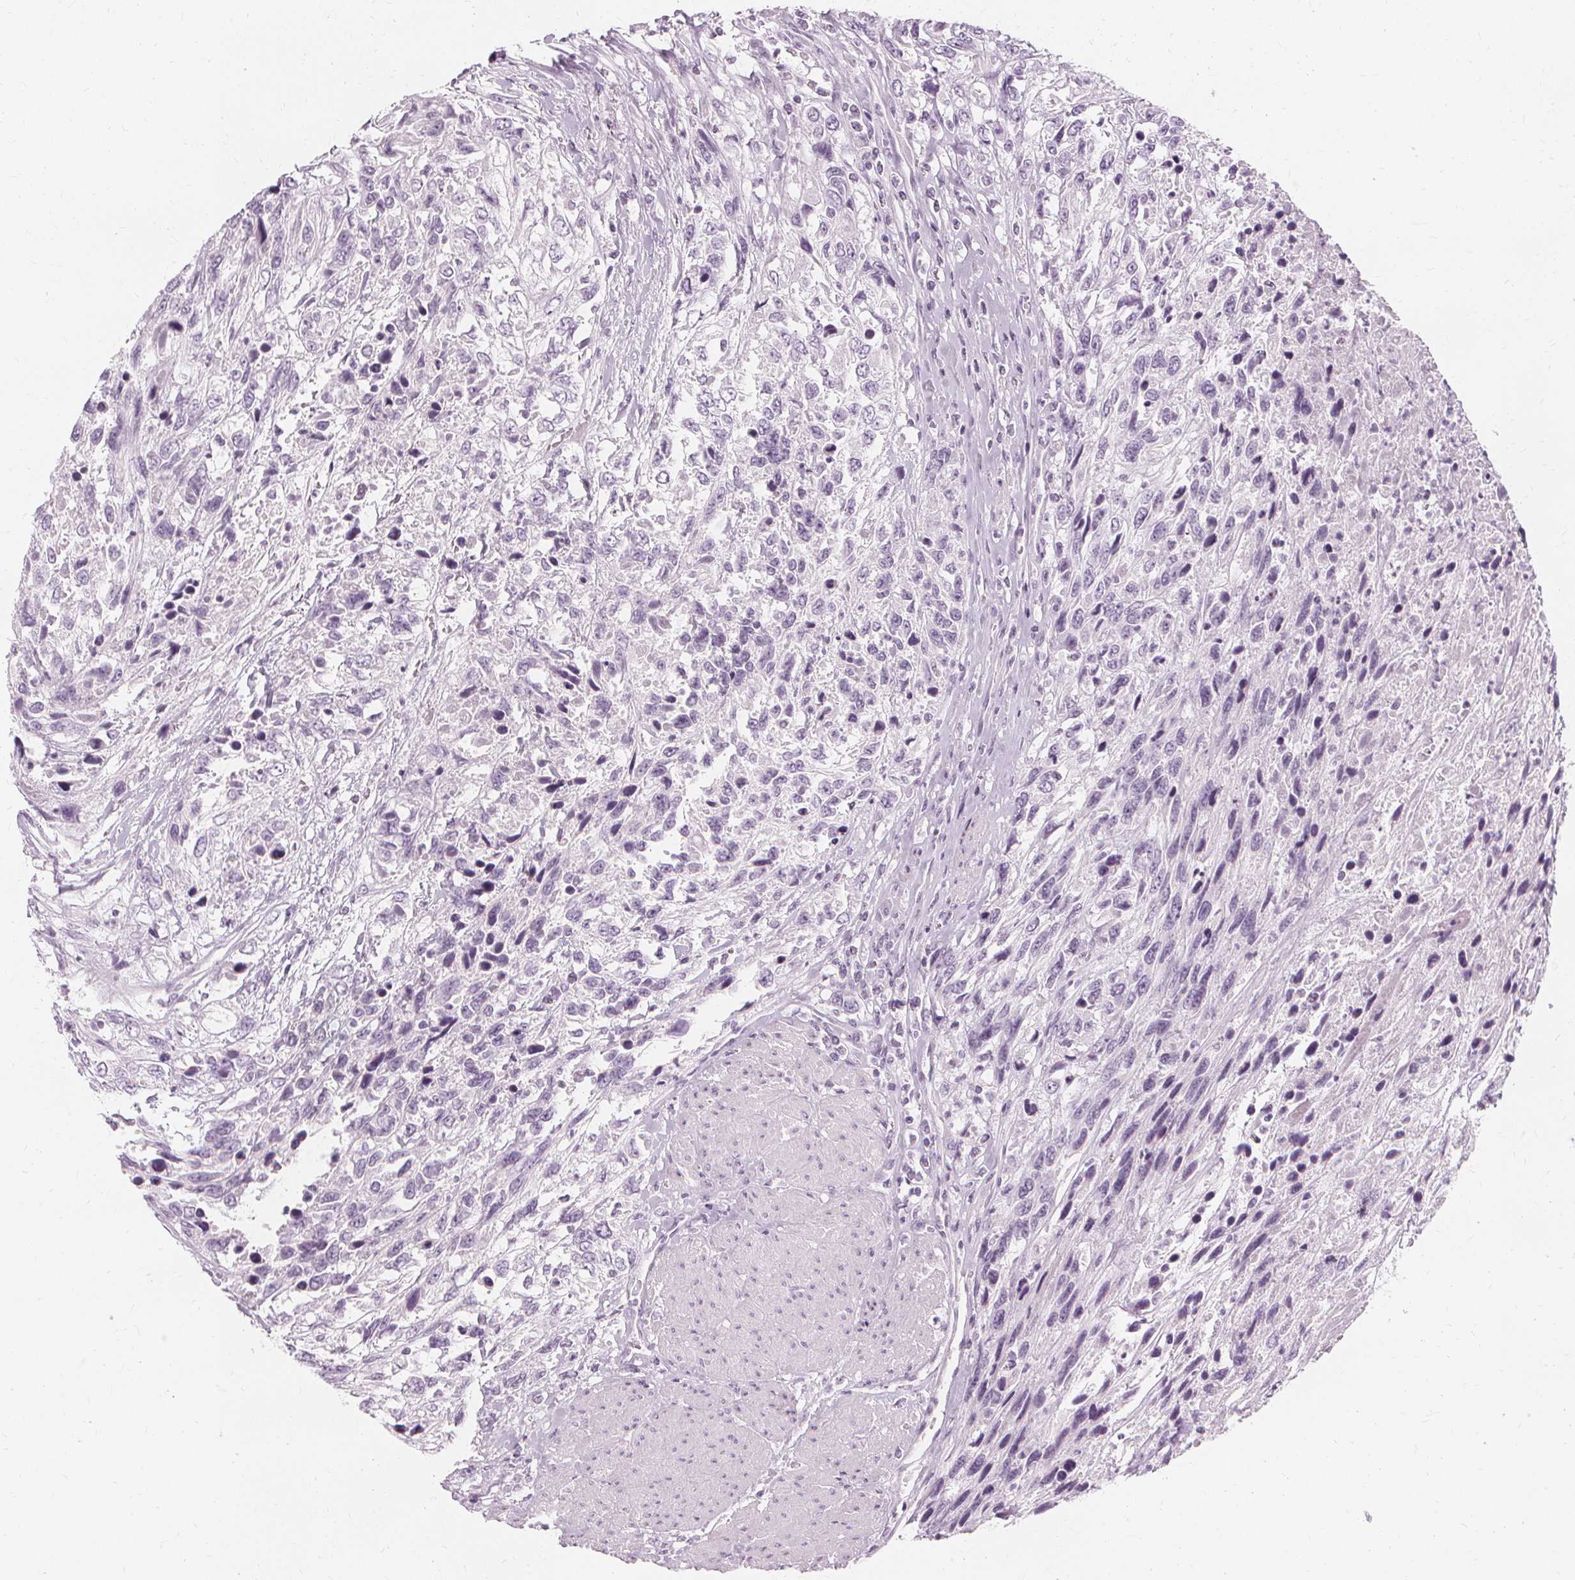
{"staining": {"intensity": "negative", "quantity": "none", "location": "none"}, "tissue": "urothelial cancer", "cell_type": "Tumor cells", "image_type": "cancer", "snomed": [{"axis": "morphology", "description": "Urothelial carcinoma, High grade"}, {"axis": "topography", "description": "Urinary bladder"}], "caption": "High power microscopy histopathology image of an immunohistochemistry photomicrograph of high-grade urothelial carcinoma, revealing no significant positivity in tumor cells. Nuclei are stained in blue.", "gene": "TFF1", "patient": {"sex": "female", "age": 70}}